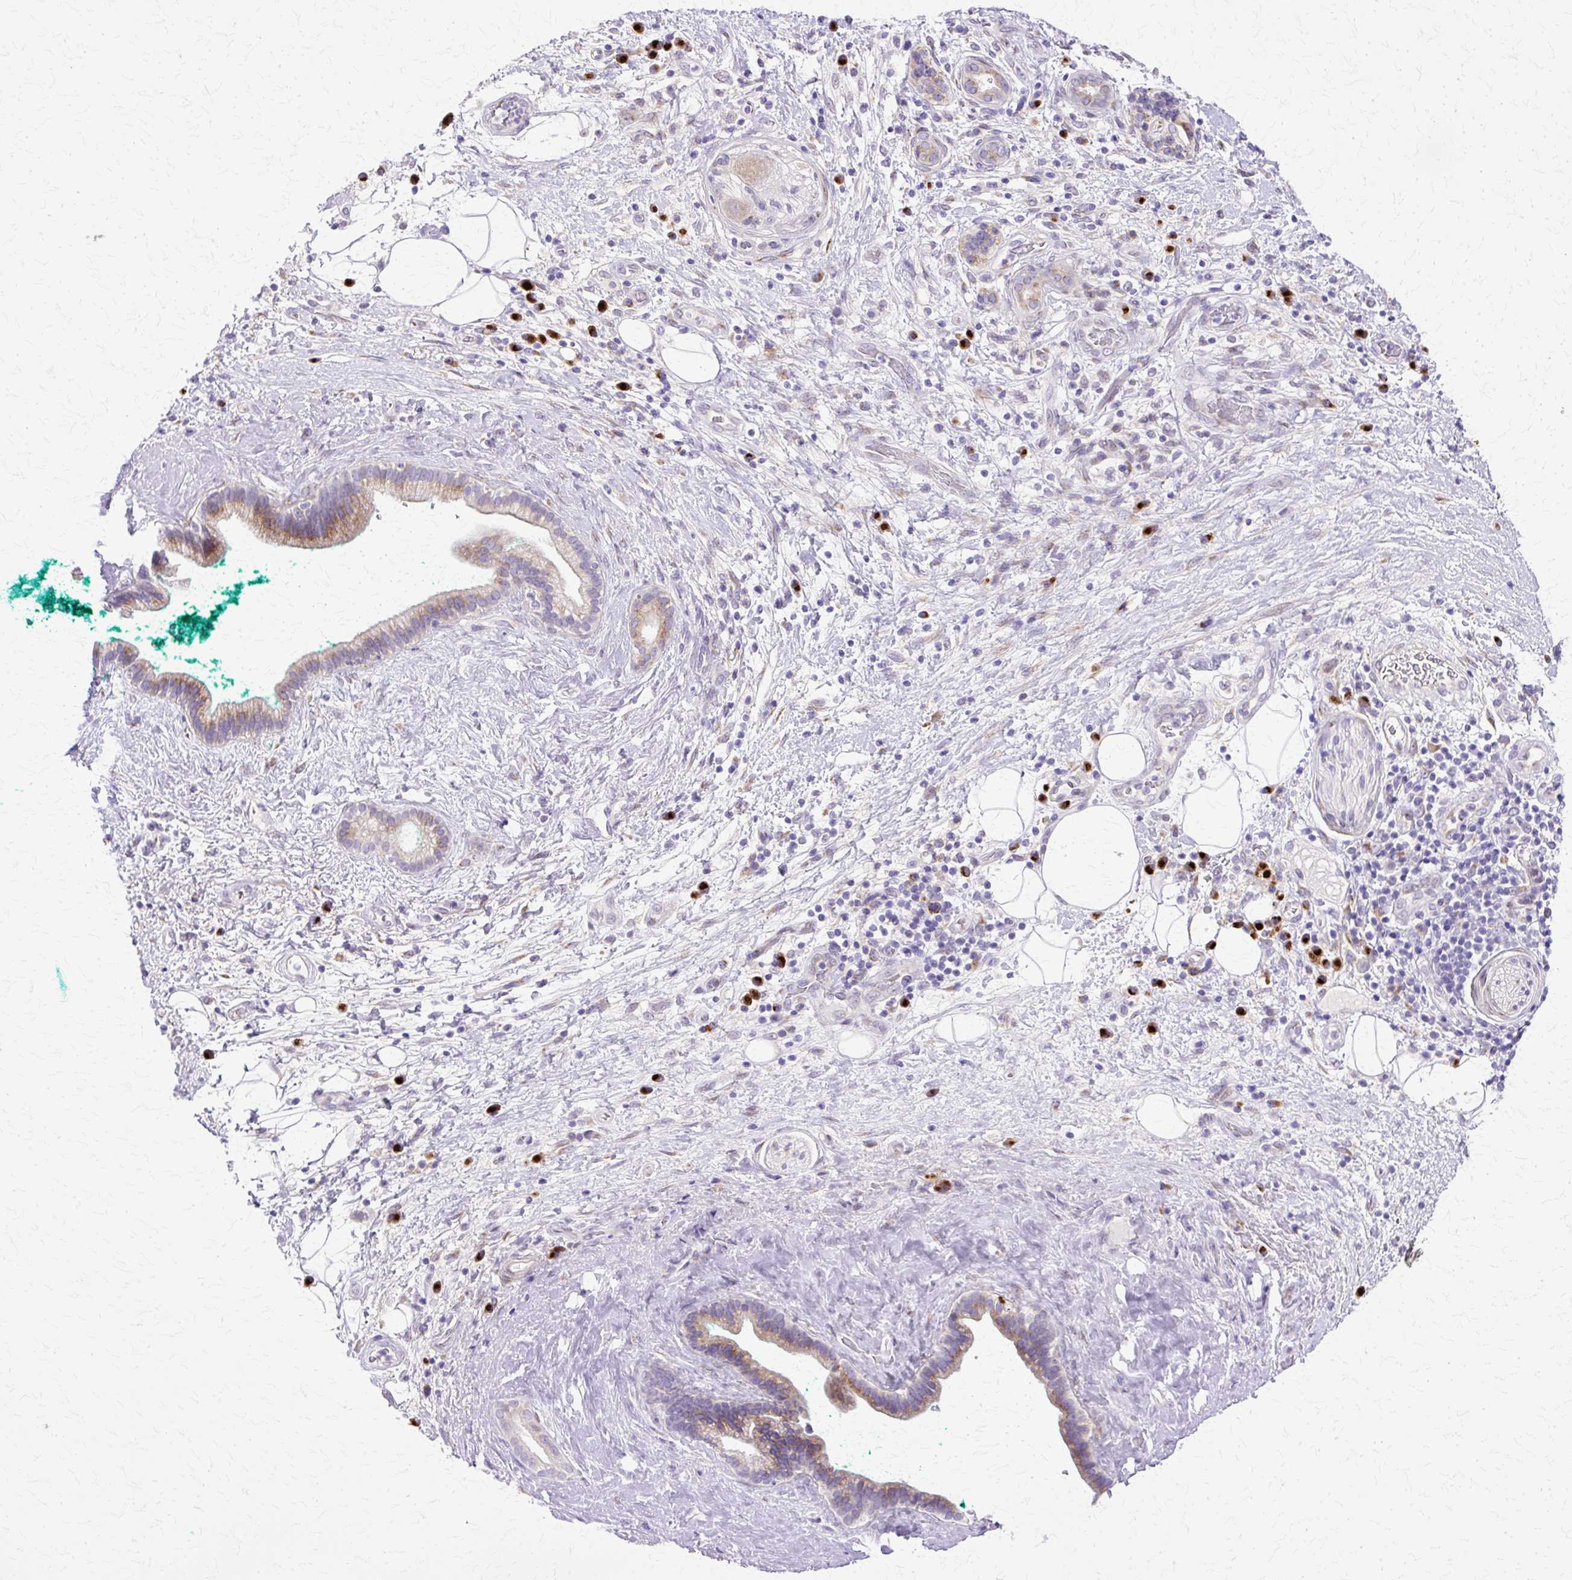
{"staining": {"intensity": "moderate", "quantity": "25%-75%", "location": "cytoplasmic/membranous"}, "tissue": "pancreatic cancer", "cell_type": "Tumor cells", "image_type": "cancer", "snomed": [{"axis": "morphology", "description": "Adenocarcinoma, NOS"}, {"axis": "topography", "description": "Pancreas"}], "caption": "Protein expression by IHC demonstrates moderate cytoplasmic/membranous expression in about 25%-75% of tumor cells in pancreatic adenocarcinoma. The staining was performed using DAB, with brown indicating positive protein expression. Nuclei are stained blue with hematoxylin.", "gene": "TBC1D3G", "patient": {"sex": "male", "age": 78}}